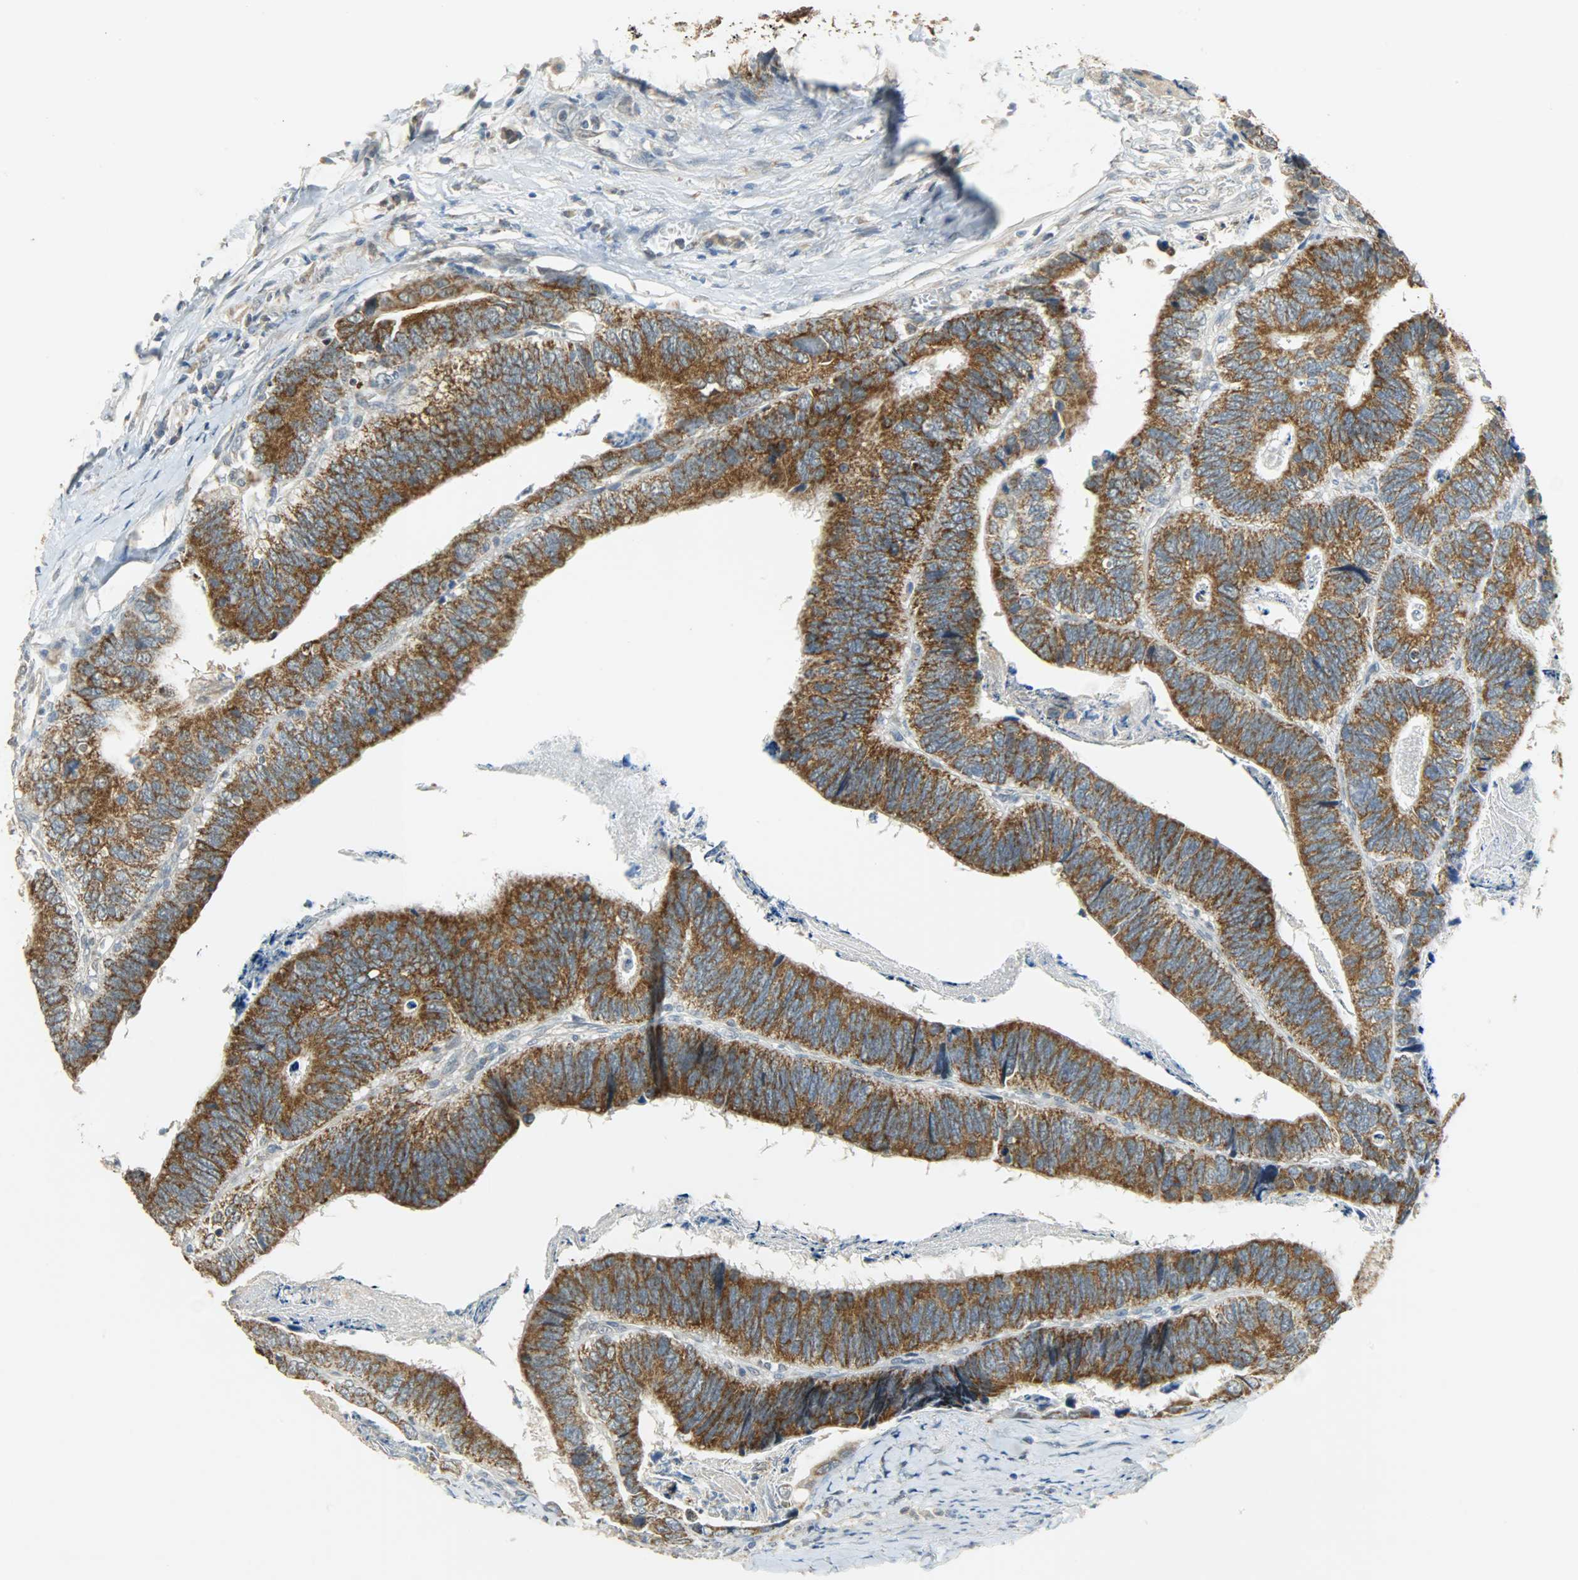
{"staining": {"intensity": "strong", "quantity": ">75%", "location": "cytoplasmic/membranous"}, "tissue": "colorectal cancer", "cell_type": "Tumor cells", "image_type": "cancer", "snomed": [{"axis": "morphology", "description": "Adenocarcinoma, NOS"}, {"axis": "topography", "description": "Colon"}], "caption": "IHC (DAB) staining of colorectal cancer (adenocarcinoma) shows strong cytoplasmic/membranous protein staining in about >75% of tumor cells.", "gene": "HDHD5", "patient": {"sex": "male", "age": 72}}